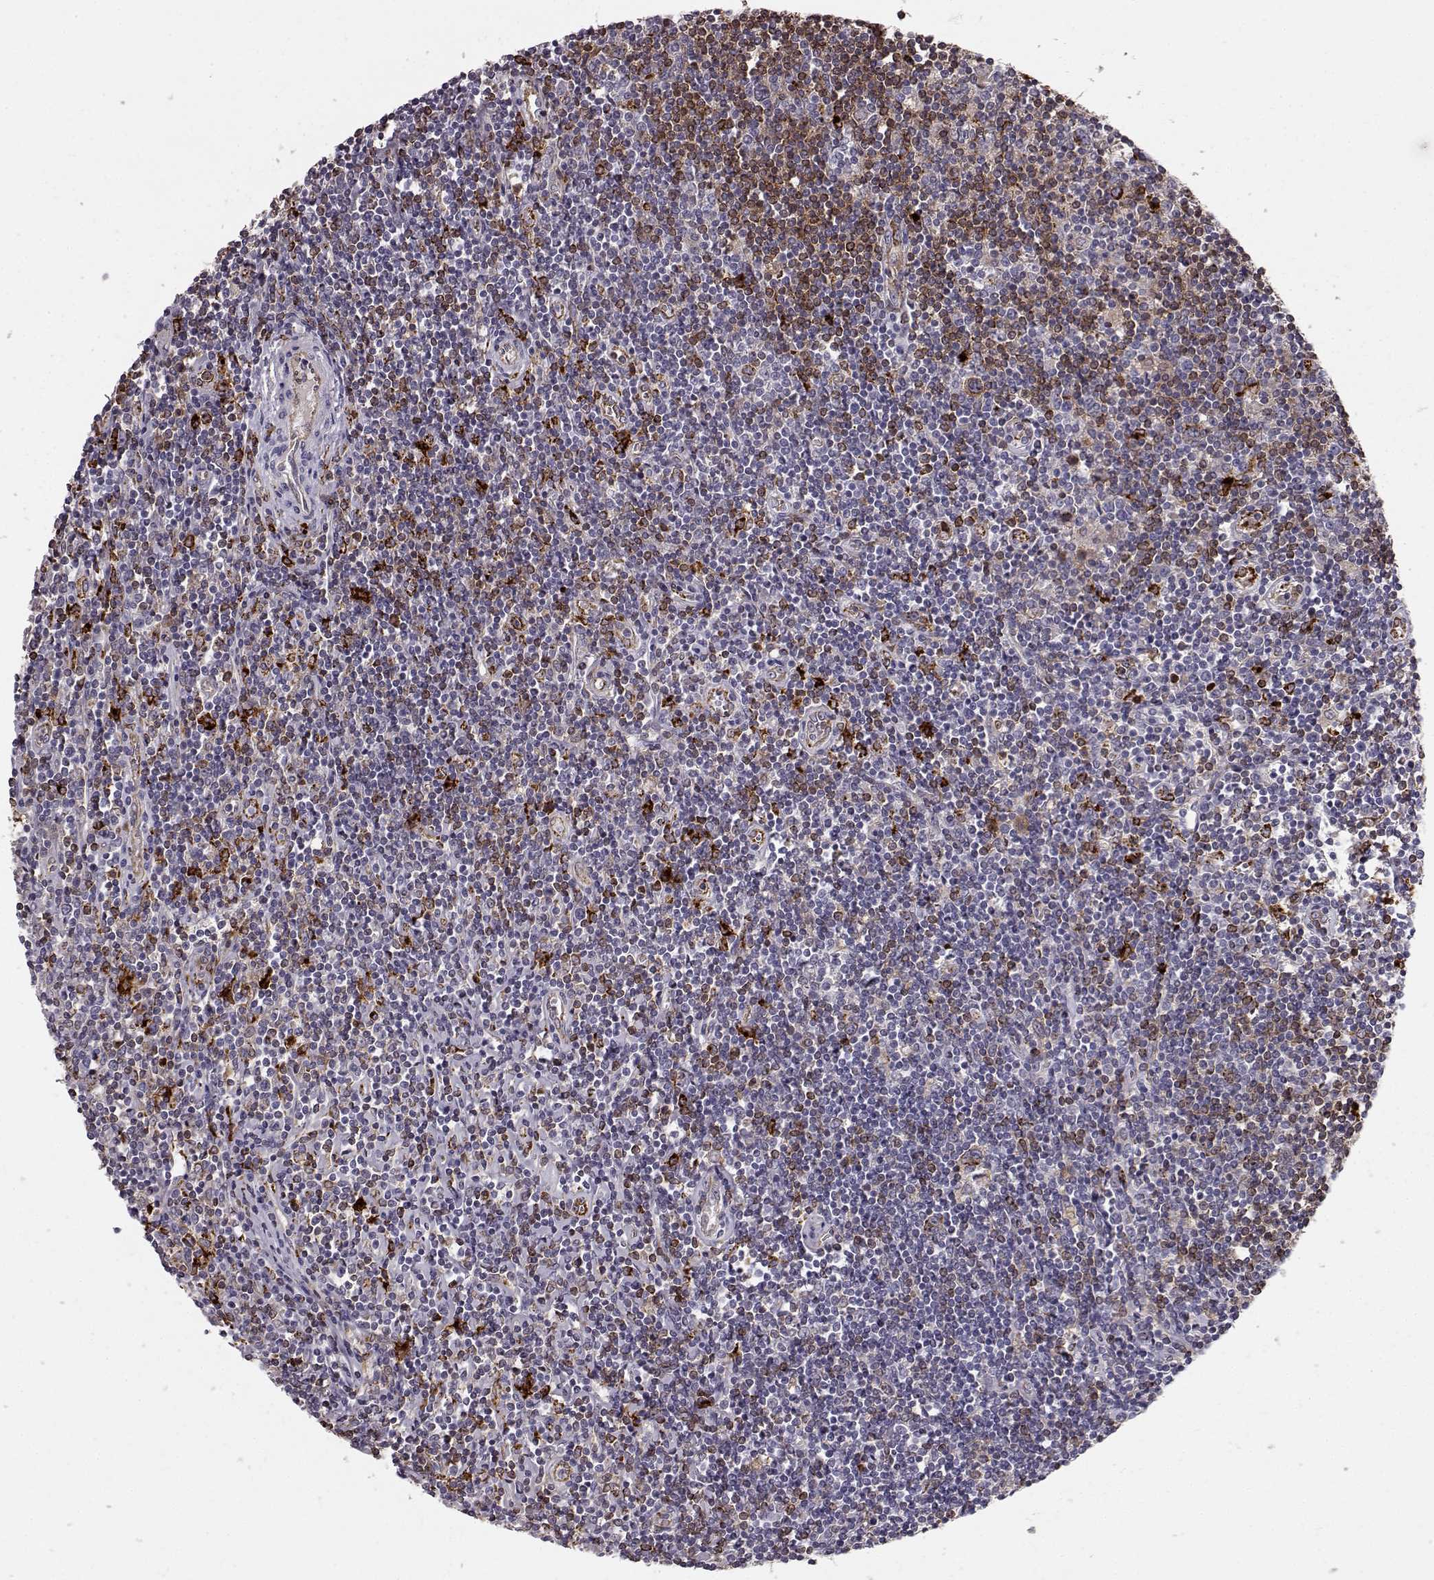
{"staining": {"intensity": "moderate", "quantity": "<25%", "location": "cytoplasmic/membranous"}, "tissue": "lymphoma", "cell_type": "Tumor cells", "image_type": "cancer", "snomed": [{"axis": "morphology", "description": "Hodgkin's disease, NOS"}, {"axis": "topography", "description": "Lymph node"}], "caption": "The micrograph shows a brown stain indicating the presence of a protein in the cytoplasmic/membranous of tumor cells in lymphoma.", "gene": "CCNF", "patient": {"sex": "male", "age": 40}}